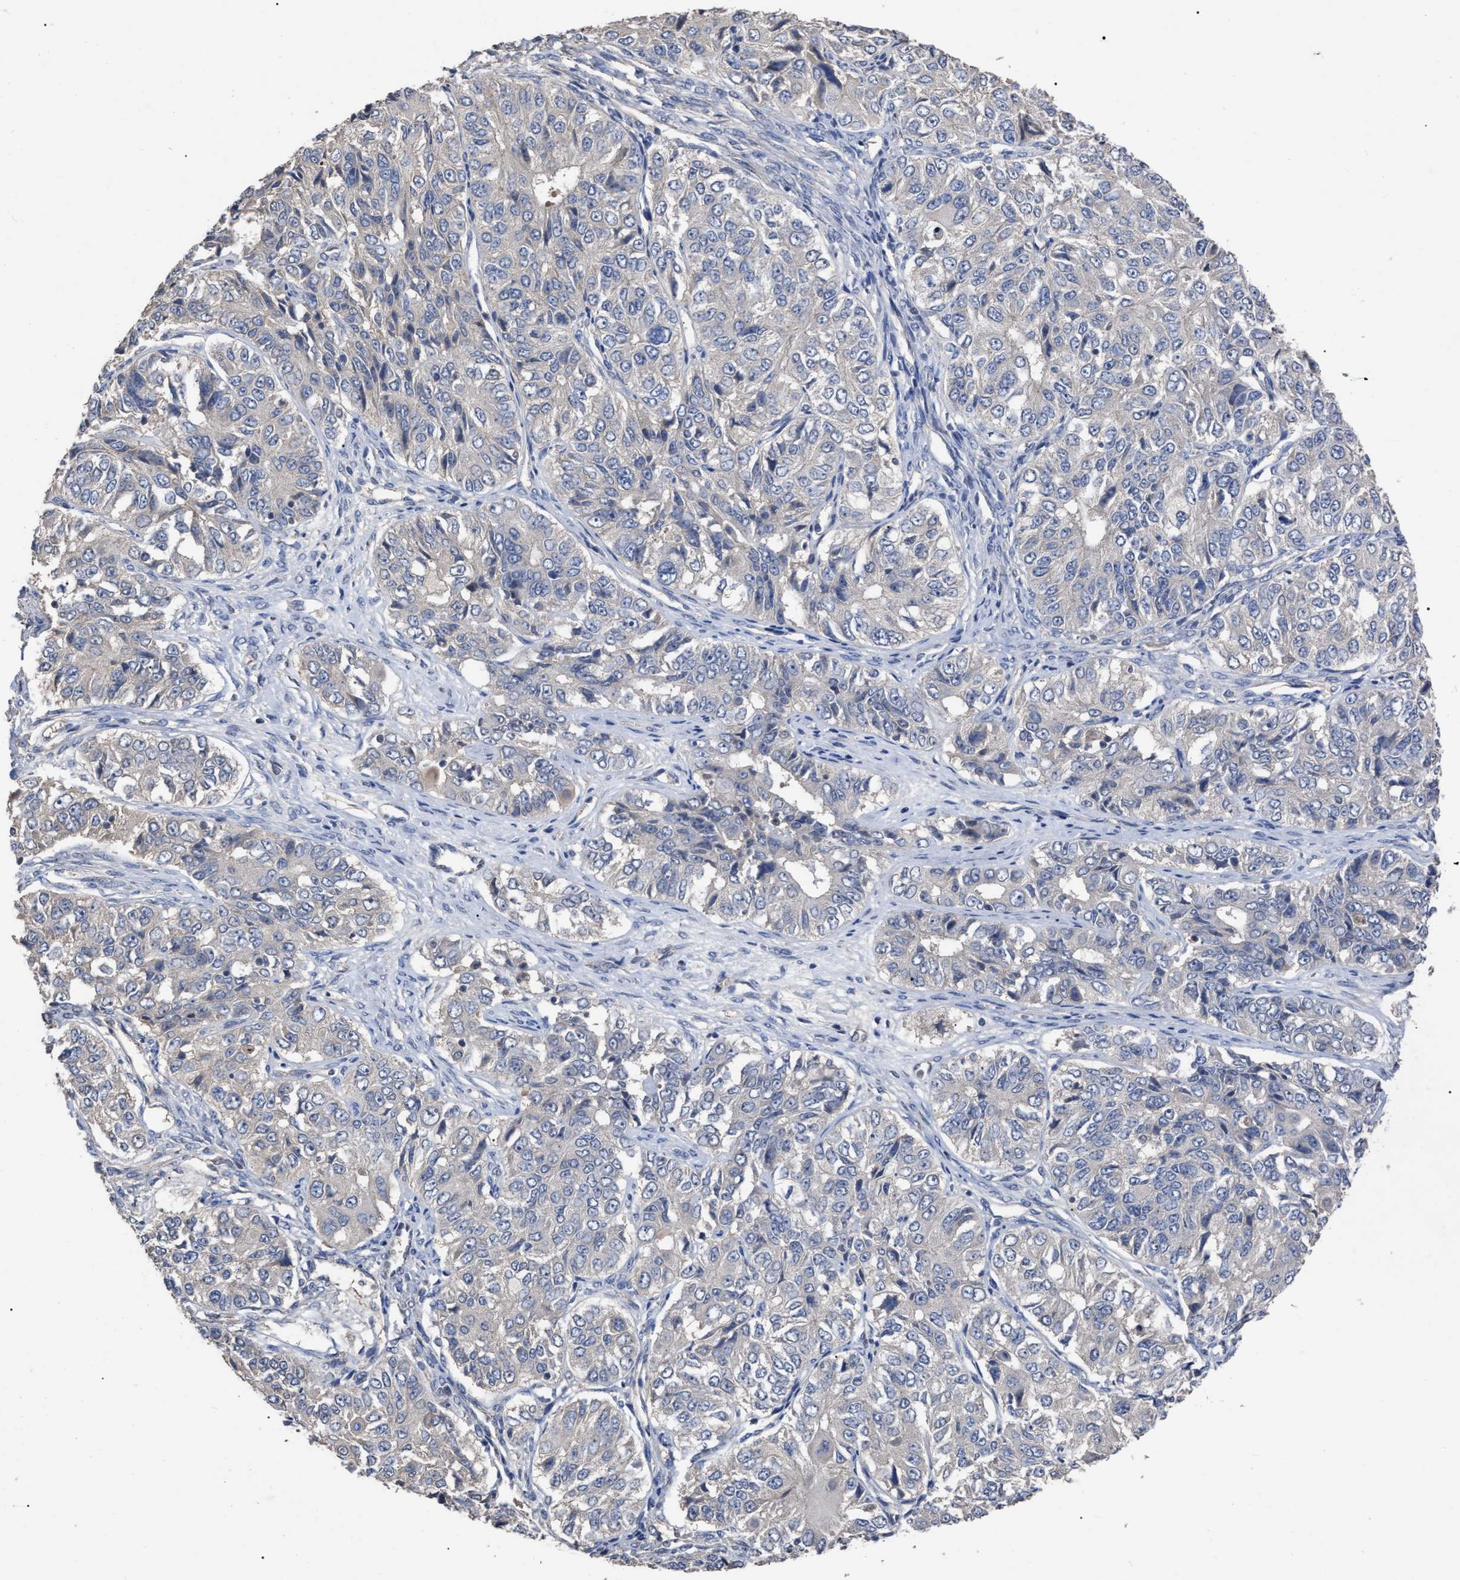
{"staining": {"intensity": "negative", "quantity": "none", "location": "none"}, "tissue": "ovarian cancer", "cell_type": "Tumor cells", "image_type": "cancer", "snomed": [{"axis": "morphology", "description": "Carcinoma, endometroid"}, {"axis": "topography", "description": "Ovary"}], "caption": "High magnification brightfield microscopy of ovarian endometroid carcinoma stained with DAB (3,3'-diaminobenzidine) (brown) and counterstained with hematoxylin (blue): tumor cells show no significant positivity. (Brightfield microscopy of DAB (3,3'-diaminobenzidine) immunohistochemistry at high magnification).", "gene": "BTN2A1", "patient": {"sex": "female", "age": 51}}